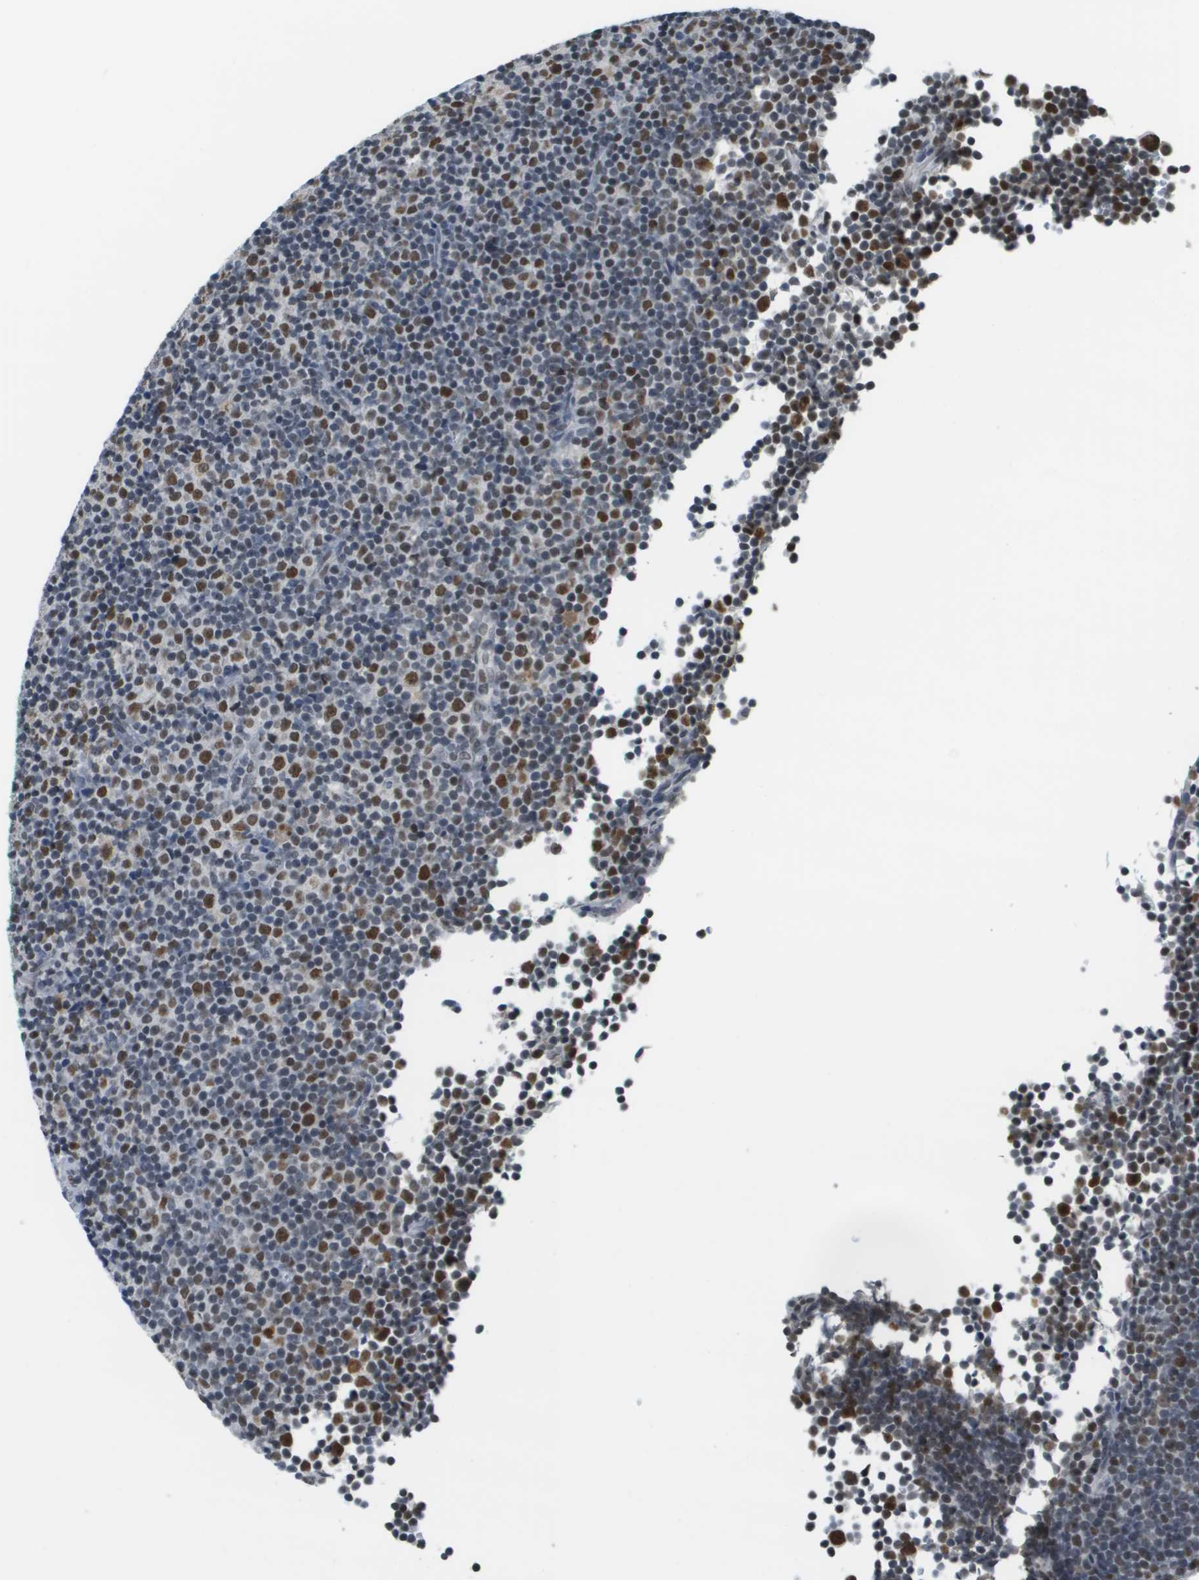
{"staining": {"intensity": "moderate", "quantity": "25%-75%", "location": "nuclear"}, "tissue": "lymphoma", "cell_type": "Tumor cells", "image_type": "cancer", "snomed": [{"axis": "morphology", "description": "Malignant lymphoma, non-Hodgkin's type, Low grade"}, {"axis": "topography", "description": "Lymph node"}], "caption": "Protein staining of lymphoma tissue demonstrates moderate nuclear expression in about 25%-75% of tumor cells. Using DAB (brown) and hematoxylin (blue) stains, captured at high magnification using brightfield microscopy.", "gene": "CBX5", "patient": {"sex": "female", "age": 67}}